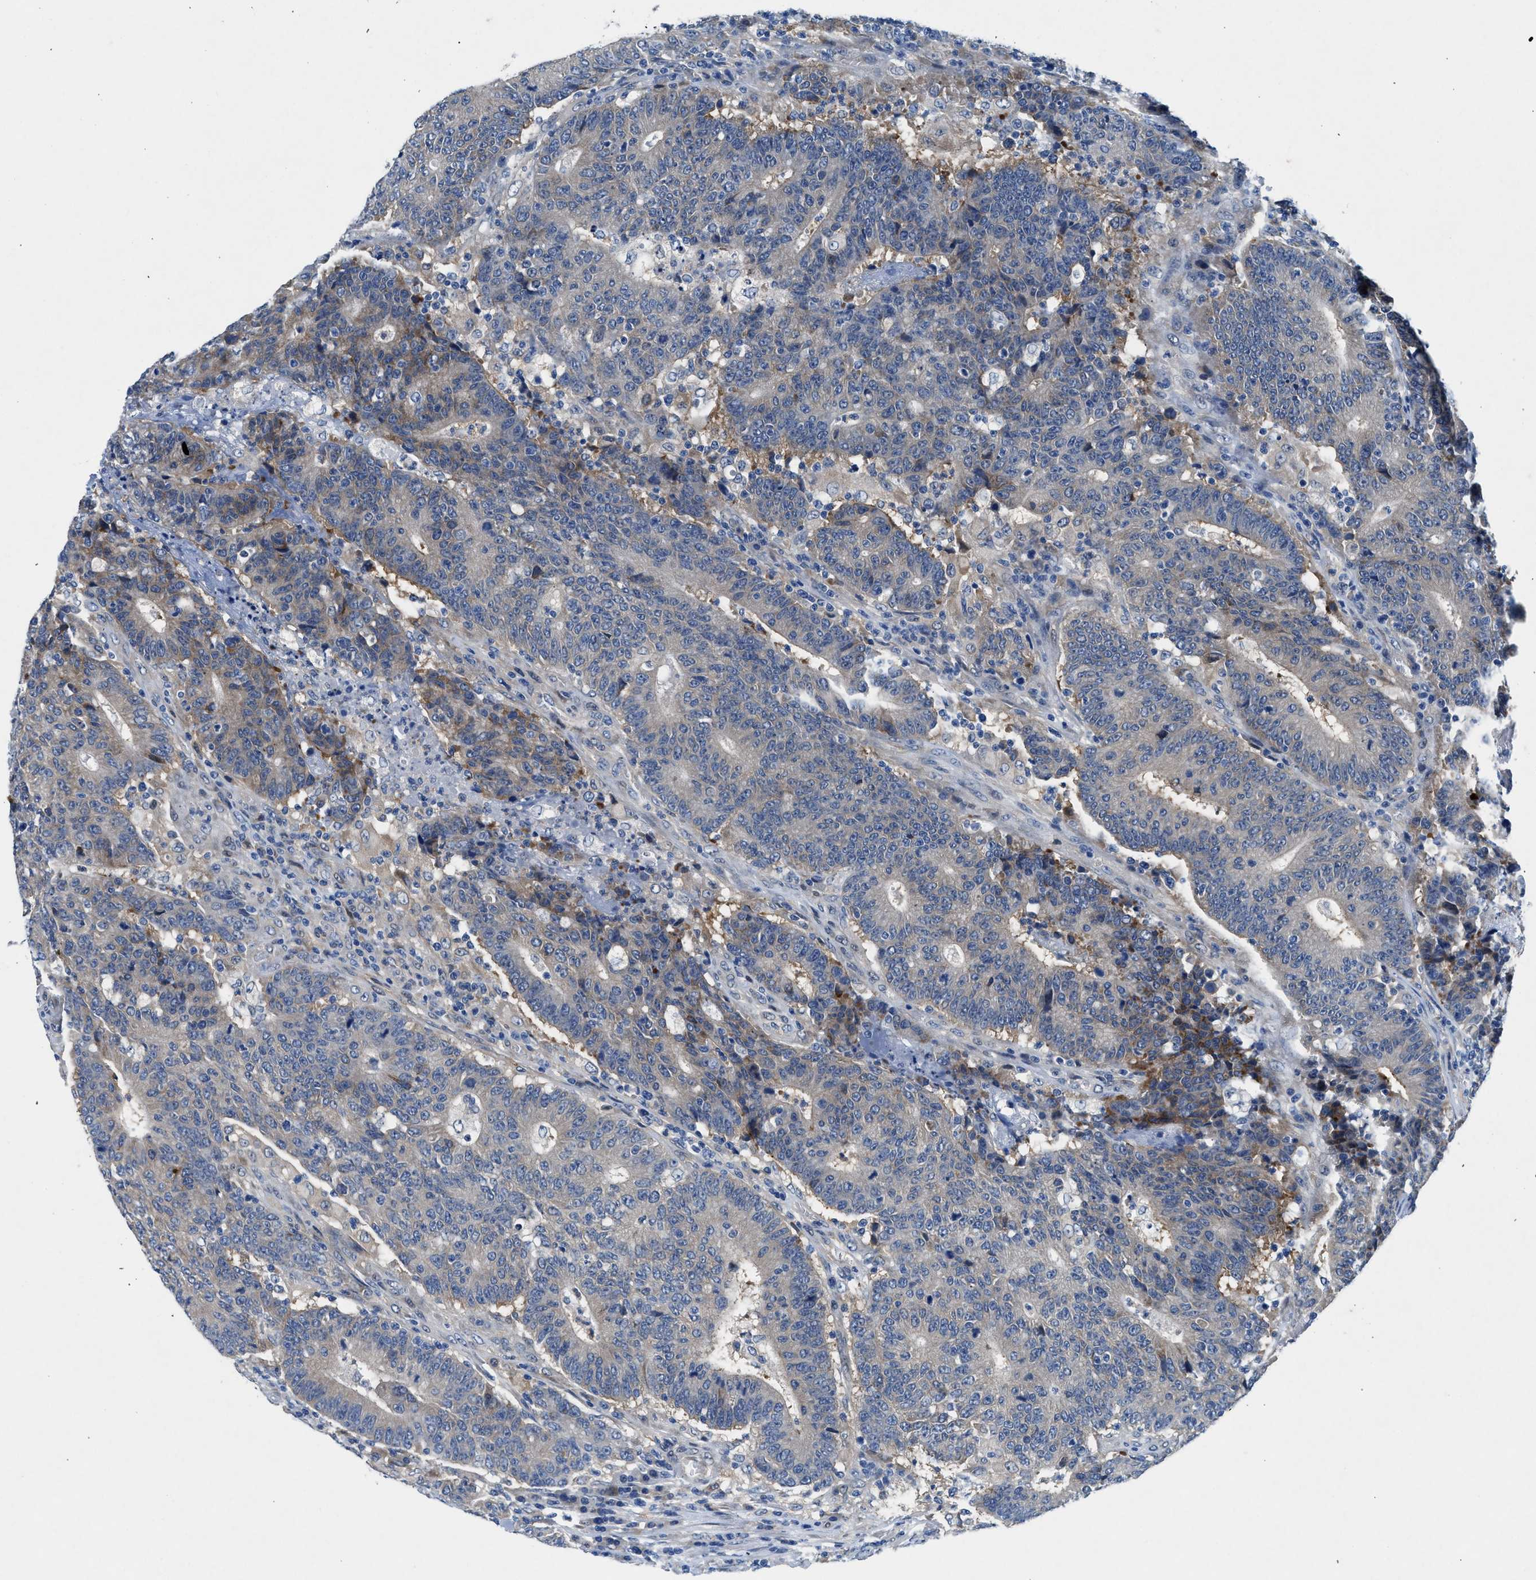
{"staining": {"intensity": "negative", "quantity": "none", "location": "none"}, "tissue": "colorectal cancer", "cell_type": "Tumor cells", "image_type": "cancer", "snomed": [{"axis": "morphology", "description": "Normal tissue, NOS"}, {"axis": "morphology", "description": "Adenocarcinoma, NOS"}, {"axis": "topography", "description": "Colon"}], "caption": "Human adenocarcinoma (colorectal) stained for a protein using IHC shows no staining in tumor cells.", "gene": "COPS2", "patient": {"sex": "female", "age": 75}}